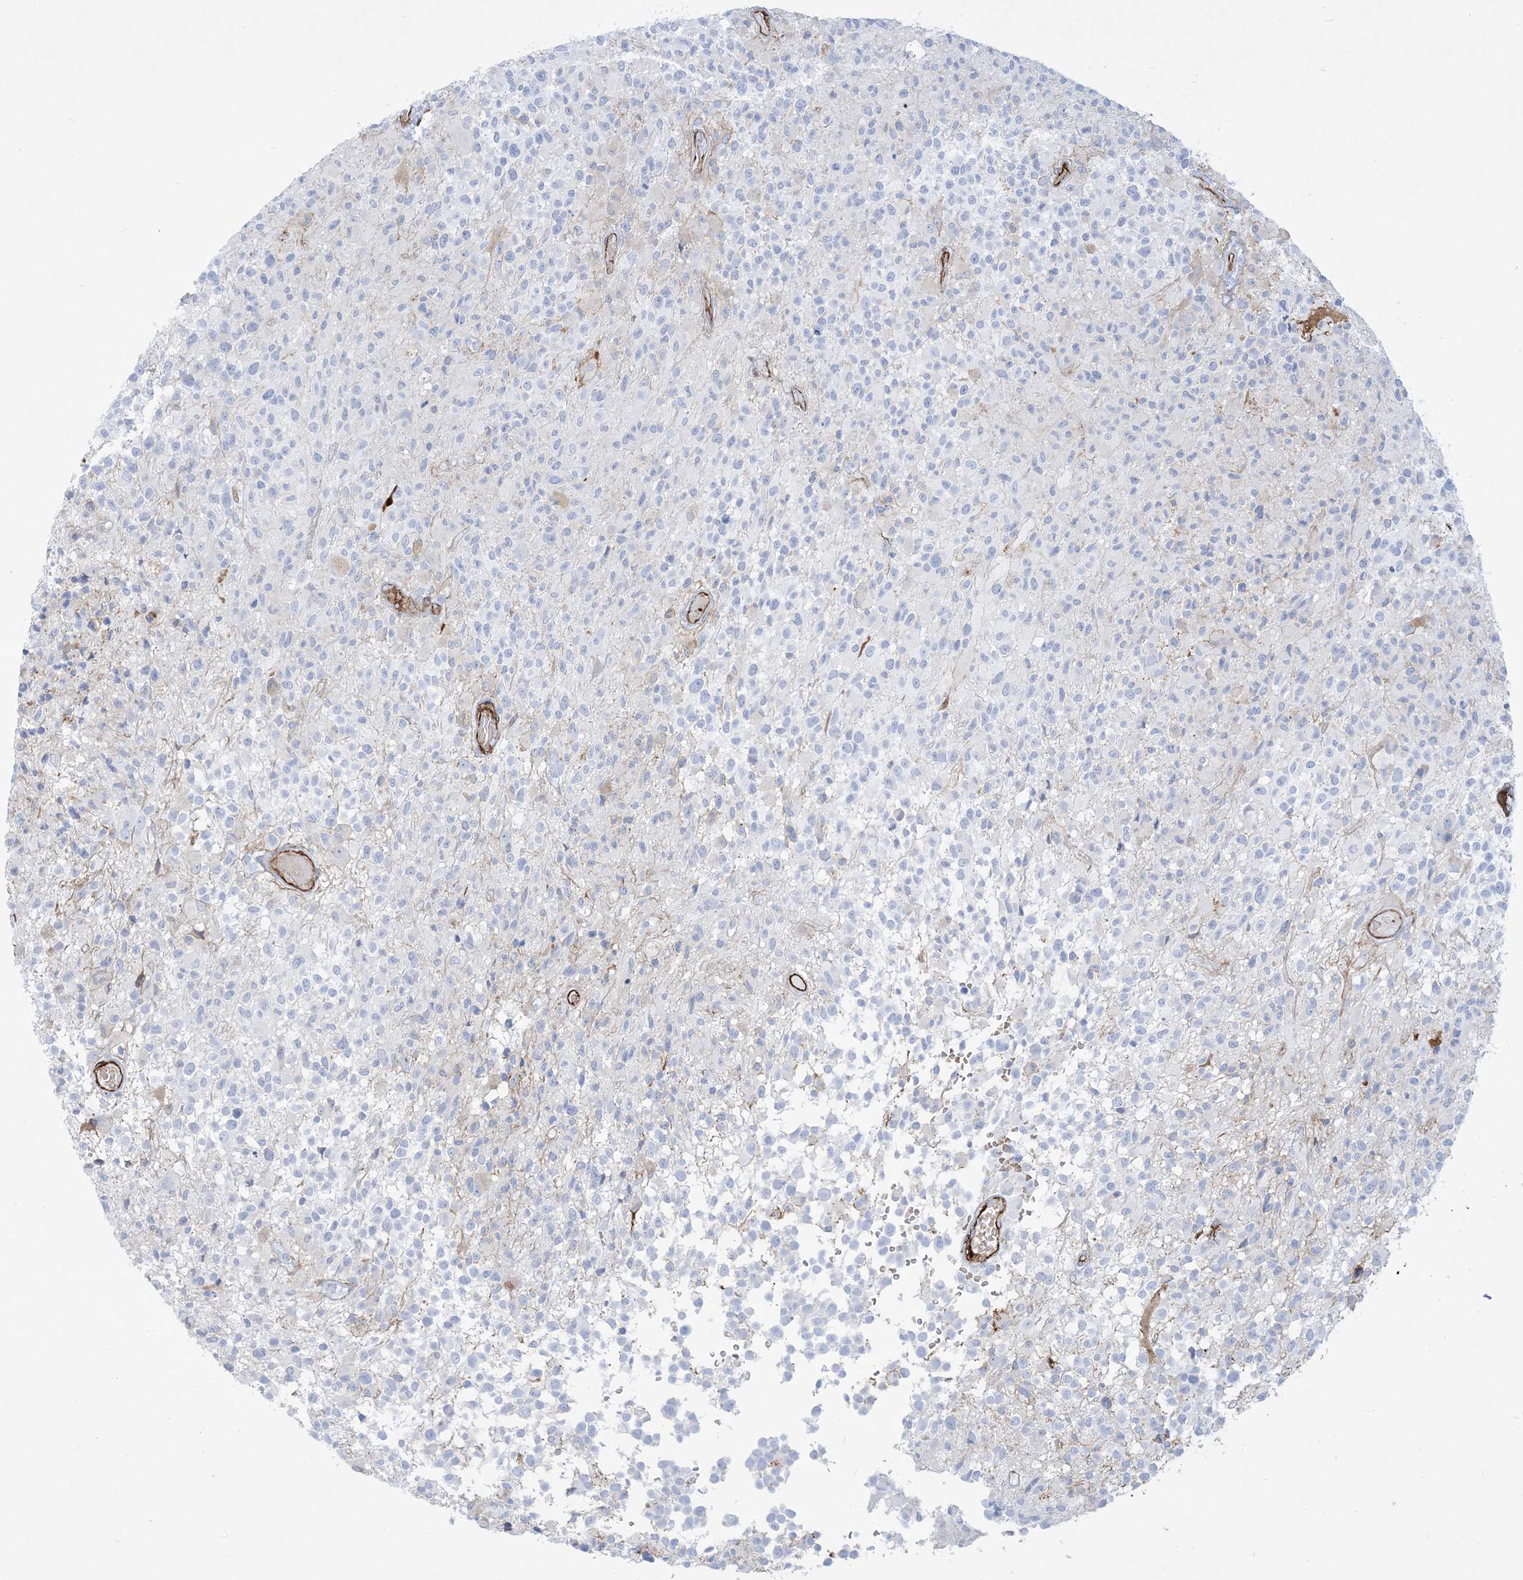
{"staining": {"intensity": "negative", "quantity": "none", "location": "none"}, "tissue": "glioma", "cell_type": "Tumor cells", "image_type": "cancer", "snomed": [{"axis": "morphology", "description": "Glioma, malignant, High grade"}, {"axis": "morphology", "description": "Glioblastoma, NOS"}, {"axis": "topography", "description": "Brain"}], "caption": "The histopathology image shows no staining of tumor cells in glioblastoma. Nuclei are stained in blue.", "gene": "B3GNT7", "patient": {"sex": "male", "age": 60}}